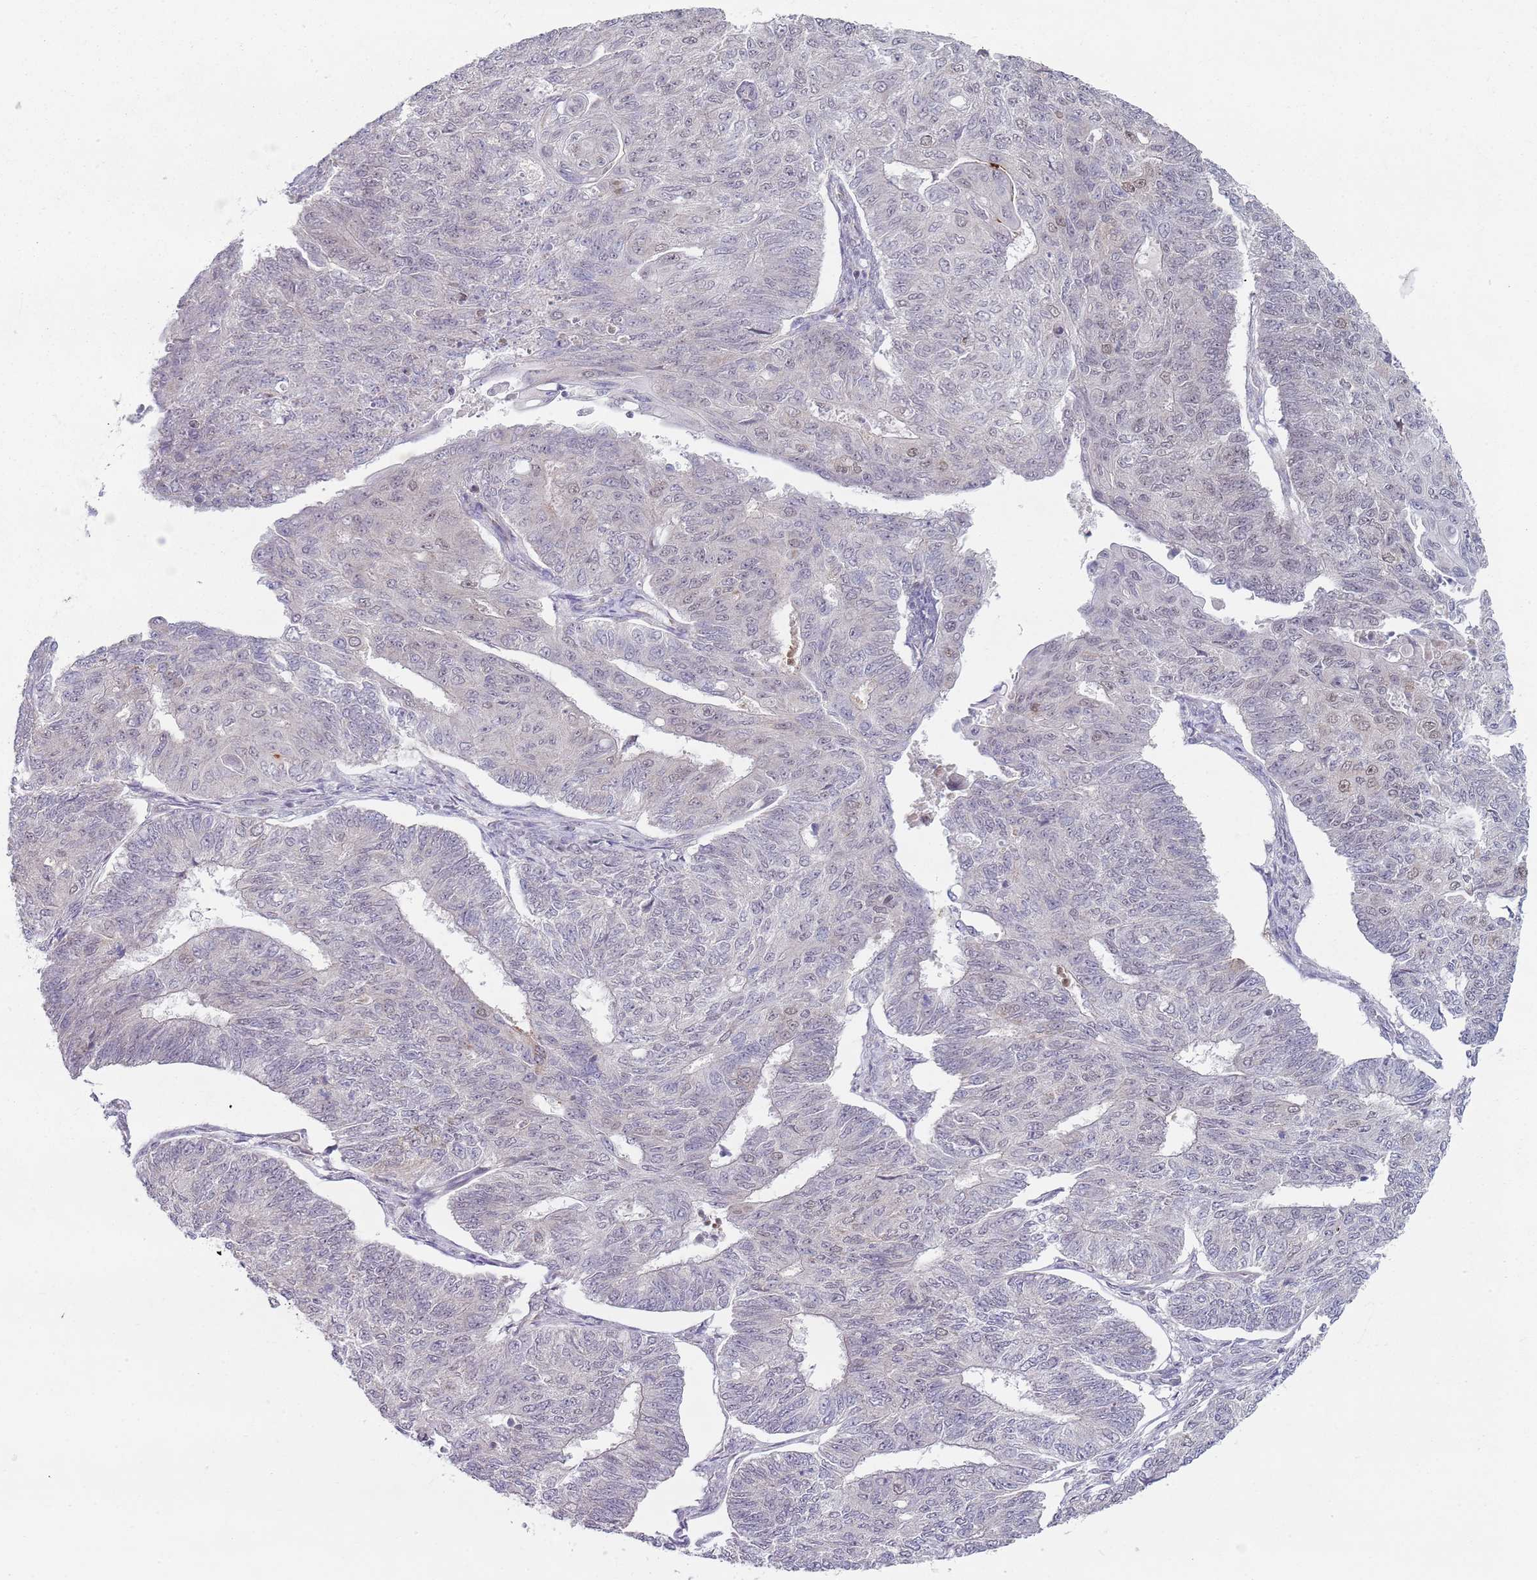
{"staining": {"intensity": "negative", "quantity": "none", "location": "none"}, "tissue": "endometrial cancer", "cell_type": "Tumor cells", "image_type": "cancer", "snomed": [{"axis": "morphology", "description": "Adenocarcinoma, NOS"}, {"axis": "topography", "description": "Endometrium"}], "caption": "High power microscopy photomicrograph of an immunohistochemistry (IHC) histopathology image of endometrial cancer, revealing no significant staining in tumor cells.", "gene": "SMARCAL1", "patient": {"sex": "female", "age": 32}}